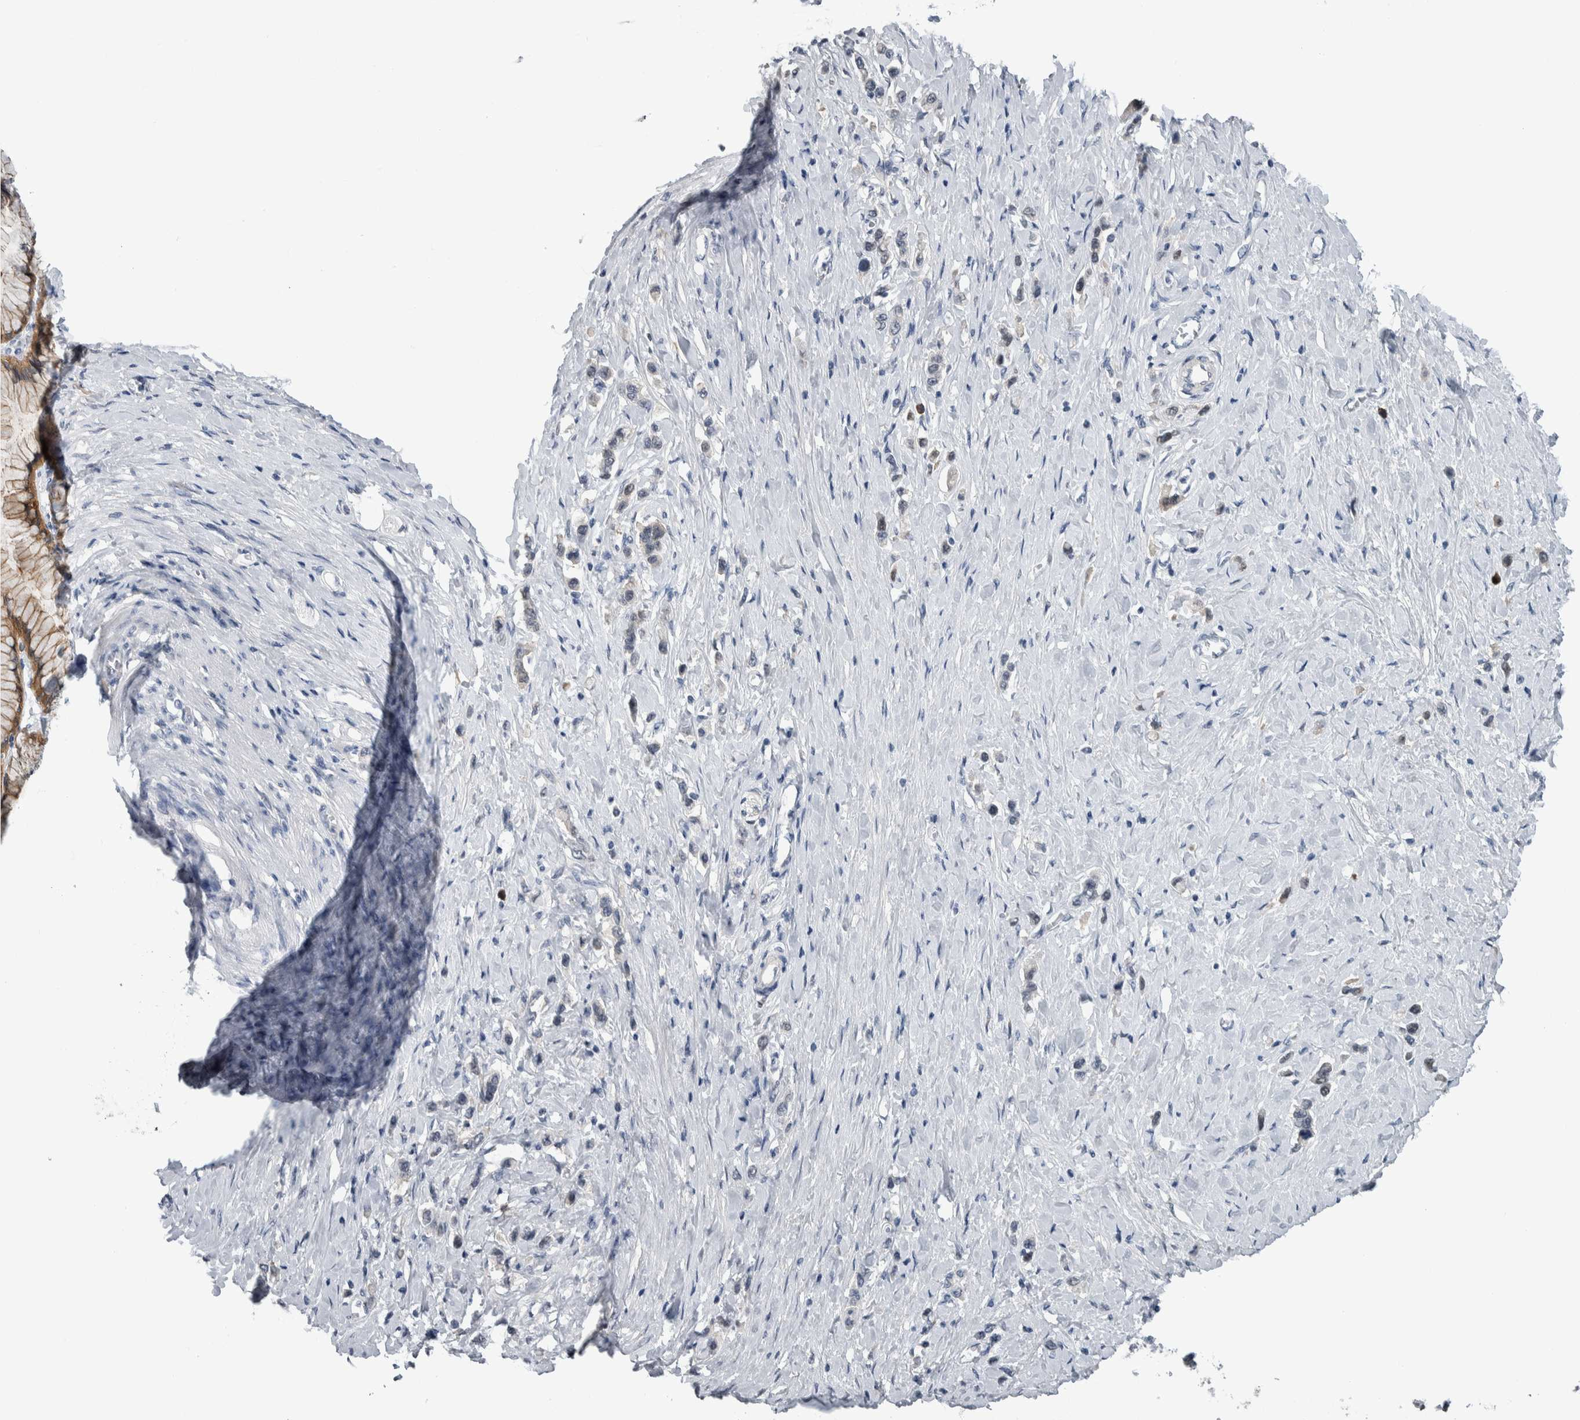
{"staining": {"intensity": "negative", "quantity": "none", "location": "none"}, "tissue": "stomach cancer", "cell_type": "Tumor cells", "image_type": "cancer", "snomed": [{"axis": "morphology", "description": "Adenocarcinoma, NOS"}, {"axis": "topography", "description": "Stomach"}], "caption": "Tumor cells are negative for protein expression in human adenocarcinoma (stomach).", "gene": "COL14A1", "patient": {"sex": "female", "age": 65}}